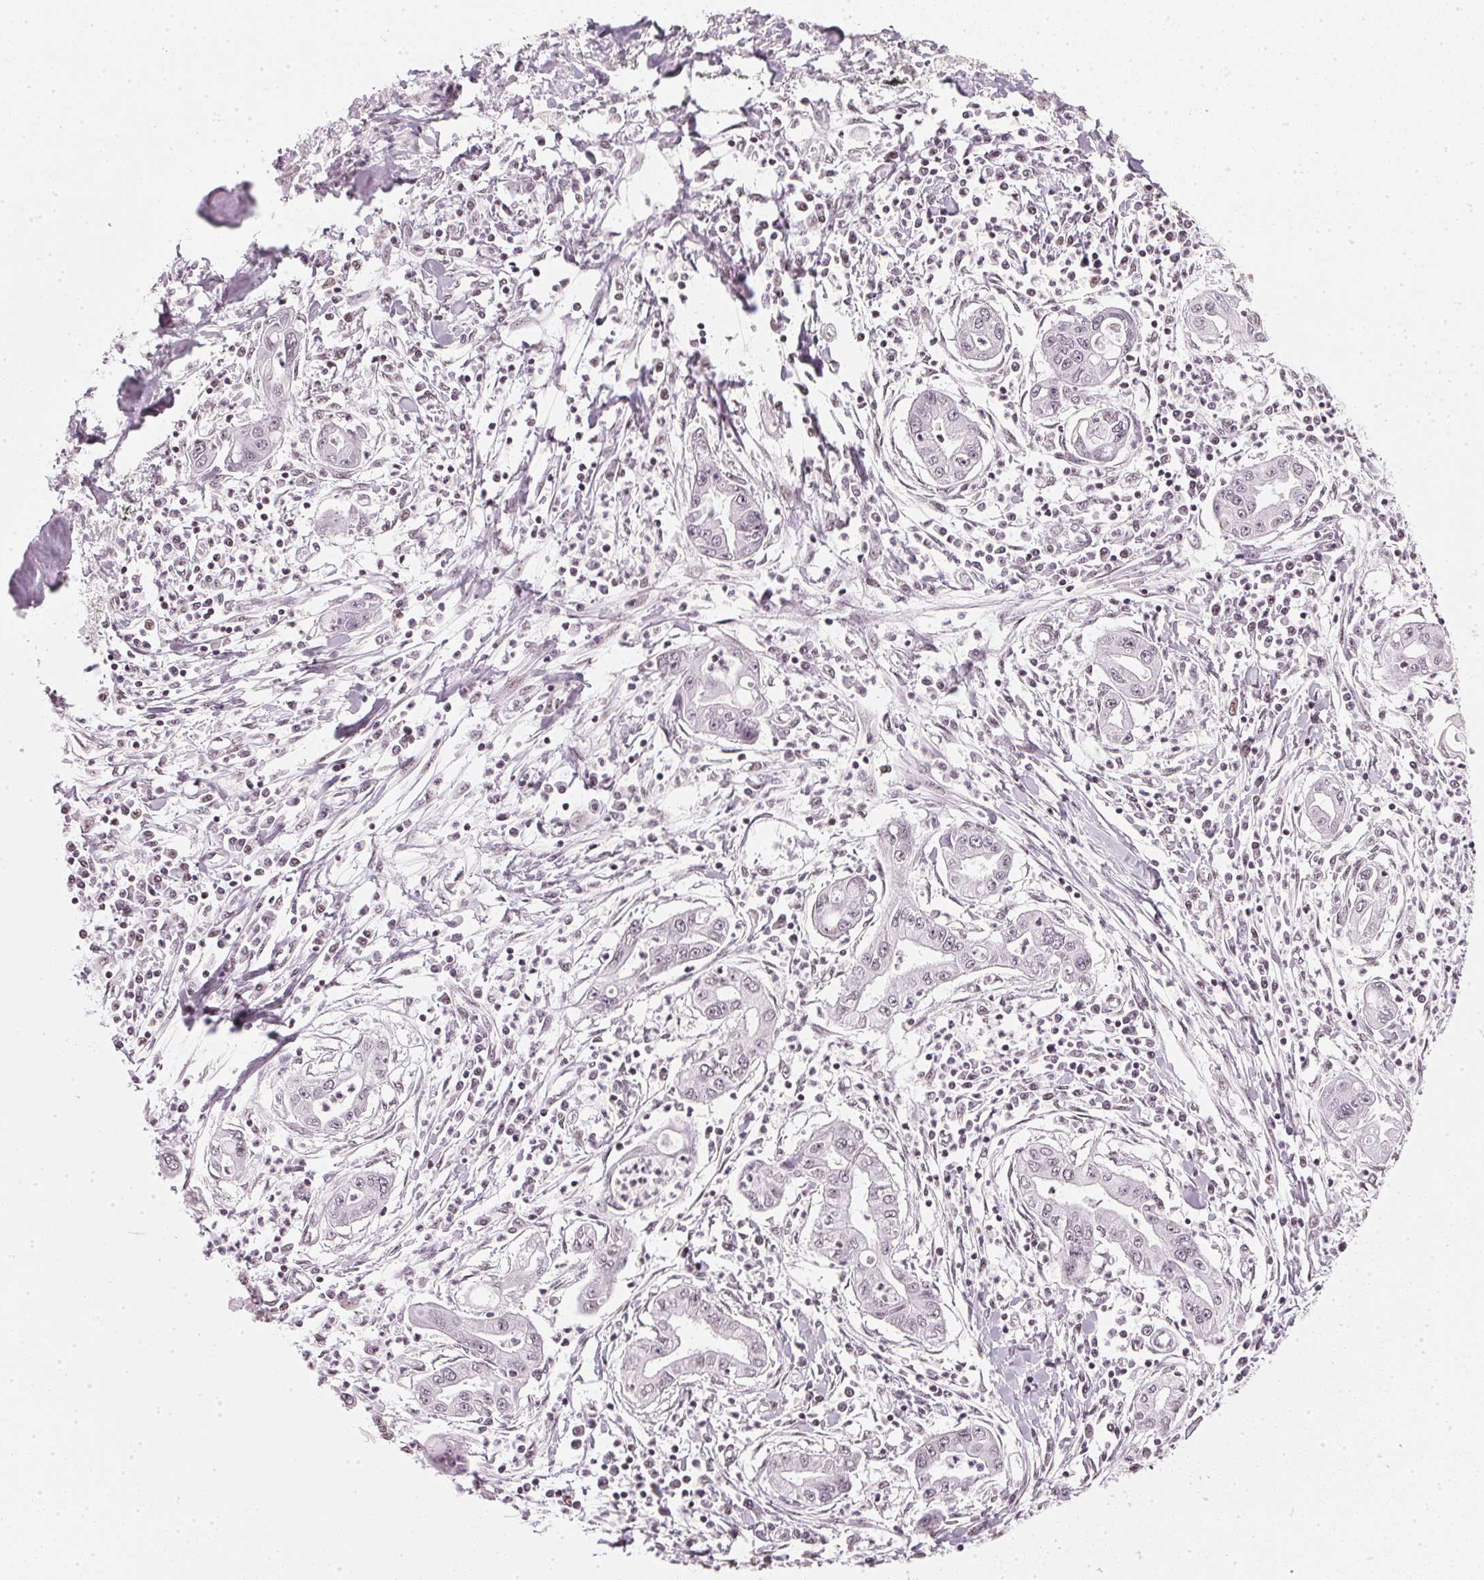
{"staining": {"intensity": "weak", "quantity": "<25%", "location": "nuclear"}, "tissue": "pancreatic cancer", "cell_type": "Tumor cells", "image_type": "cancer", "snomed": [{"axis": "morphology", "description": "Adenocarcinoma, NOS"}, {"axis": "topography", "description": "Pancreas"}], "caption": "IHC image of human pancreatic cancer stained for a protein (brown), which demonstrates no expression in tumor cells.", "gene": "DNAJC6", "patient": {"sex": "male", "age": 72}}